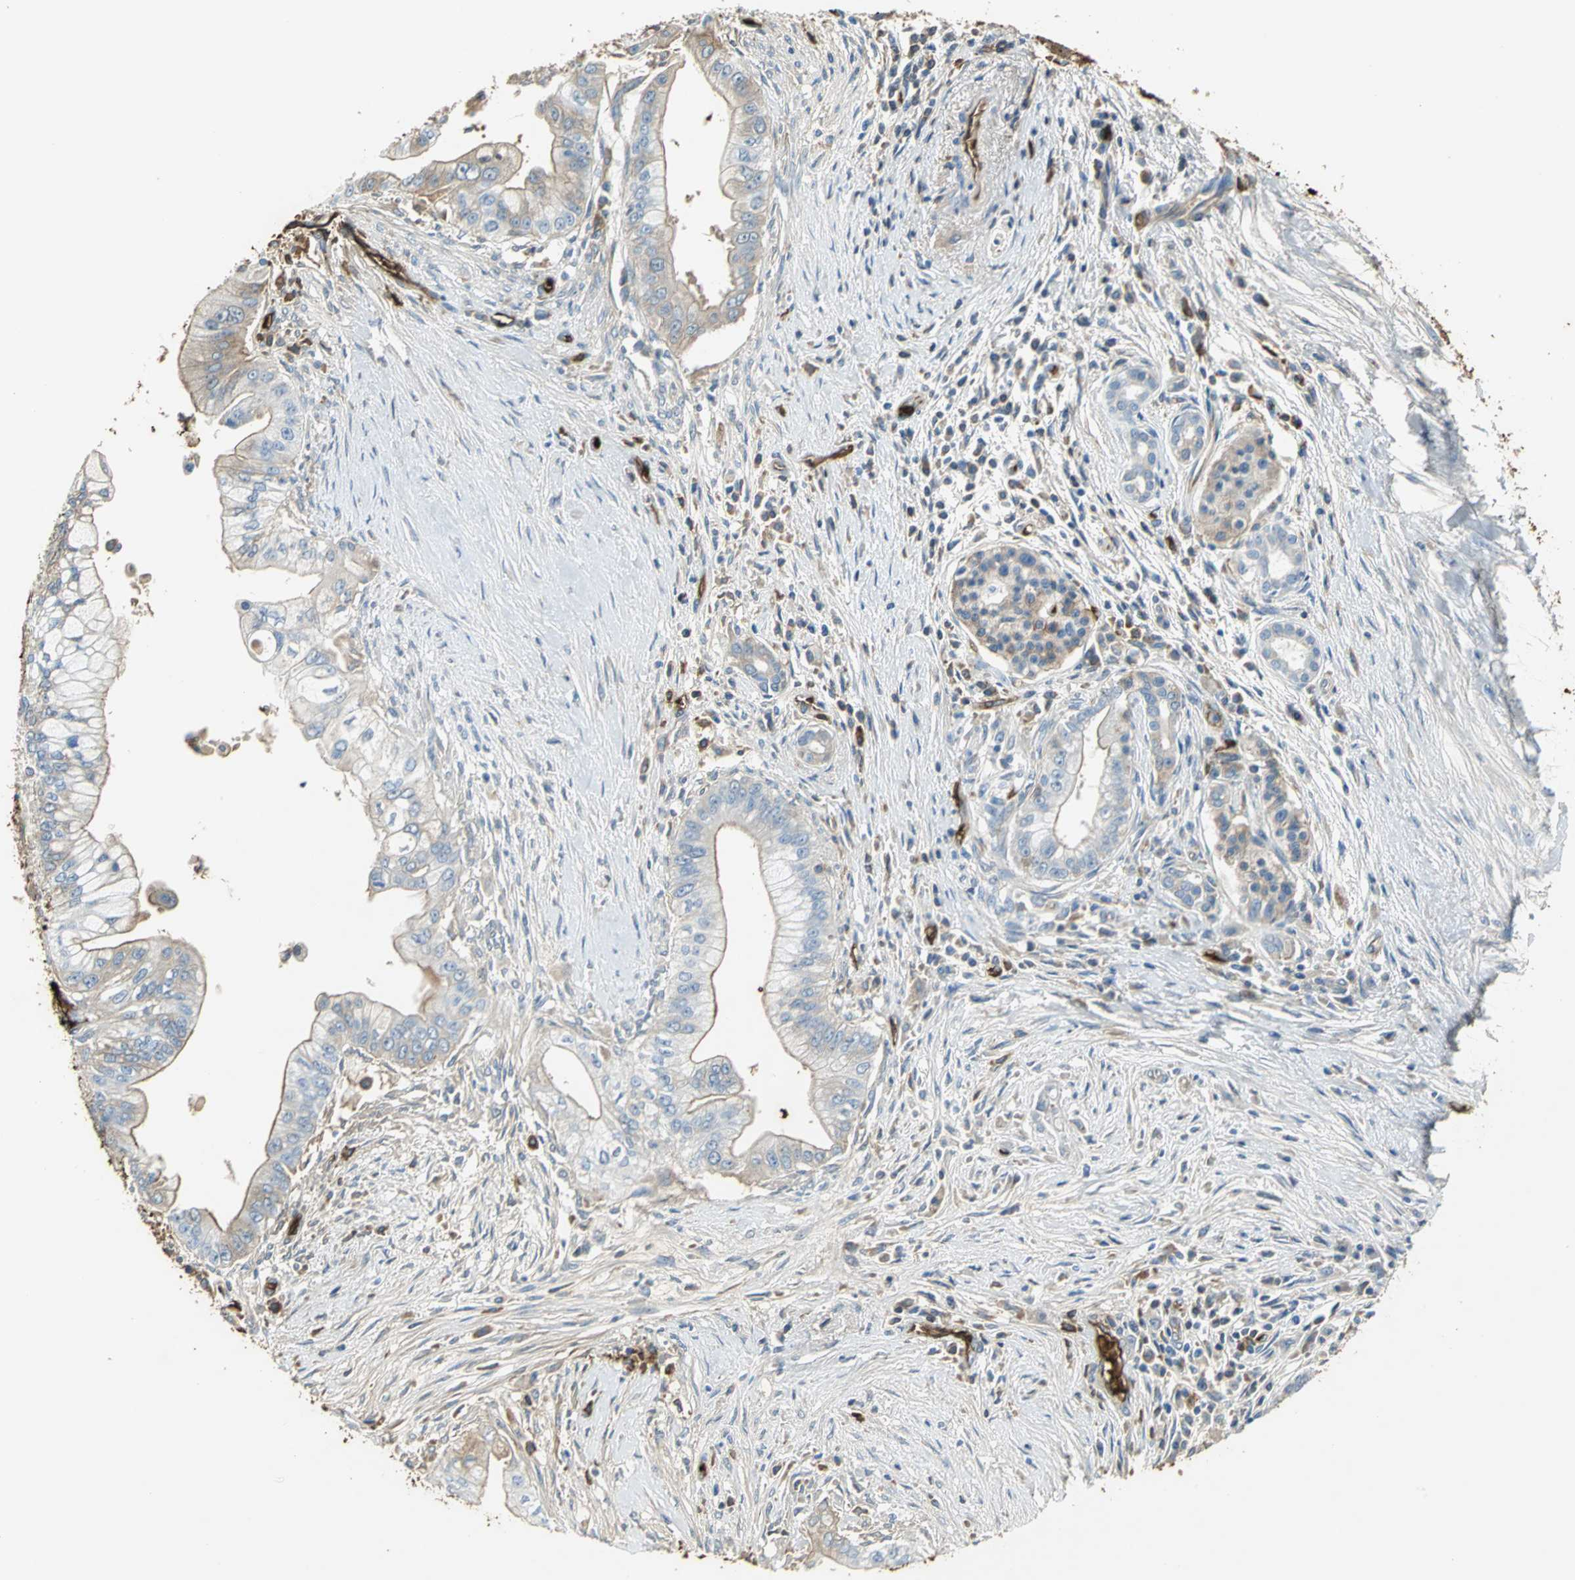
{"staining": {"intensity": "moderate", "quantity": "25%-75%", "location": "cytoplasmic/membranous"}, "tissue": "pancreatic cancer", "cell_type": "Tumor cells", "image_type": "cancer", "snomed": [{"axis": "morphology", "description": "Adenocarcinoma, NOS"}, {"axis": "topography", "description": "Pancreas"}], "caption": "Pancreatic cancer (adenocarcinoma) was stained to show a protein in brown. There is medium levels of moderate cytoplasmic/membranous positivity in about 25%-75% of tumor cells.", "gene": "TREM1", "patient": {"sex": "male", "age": 59}}